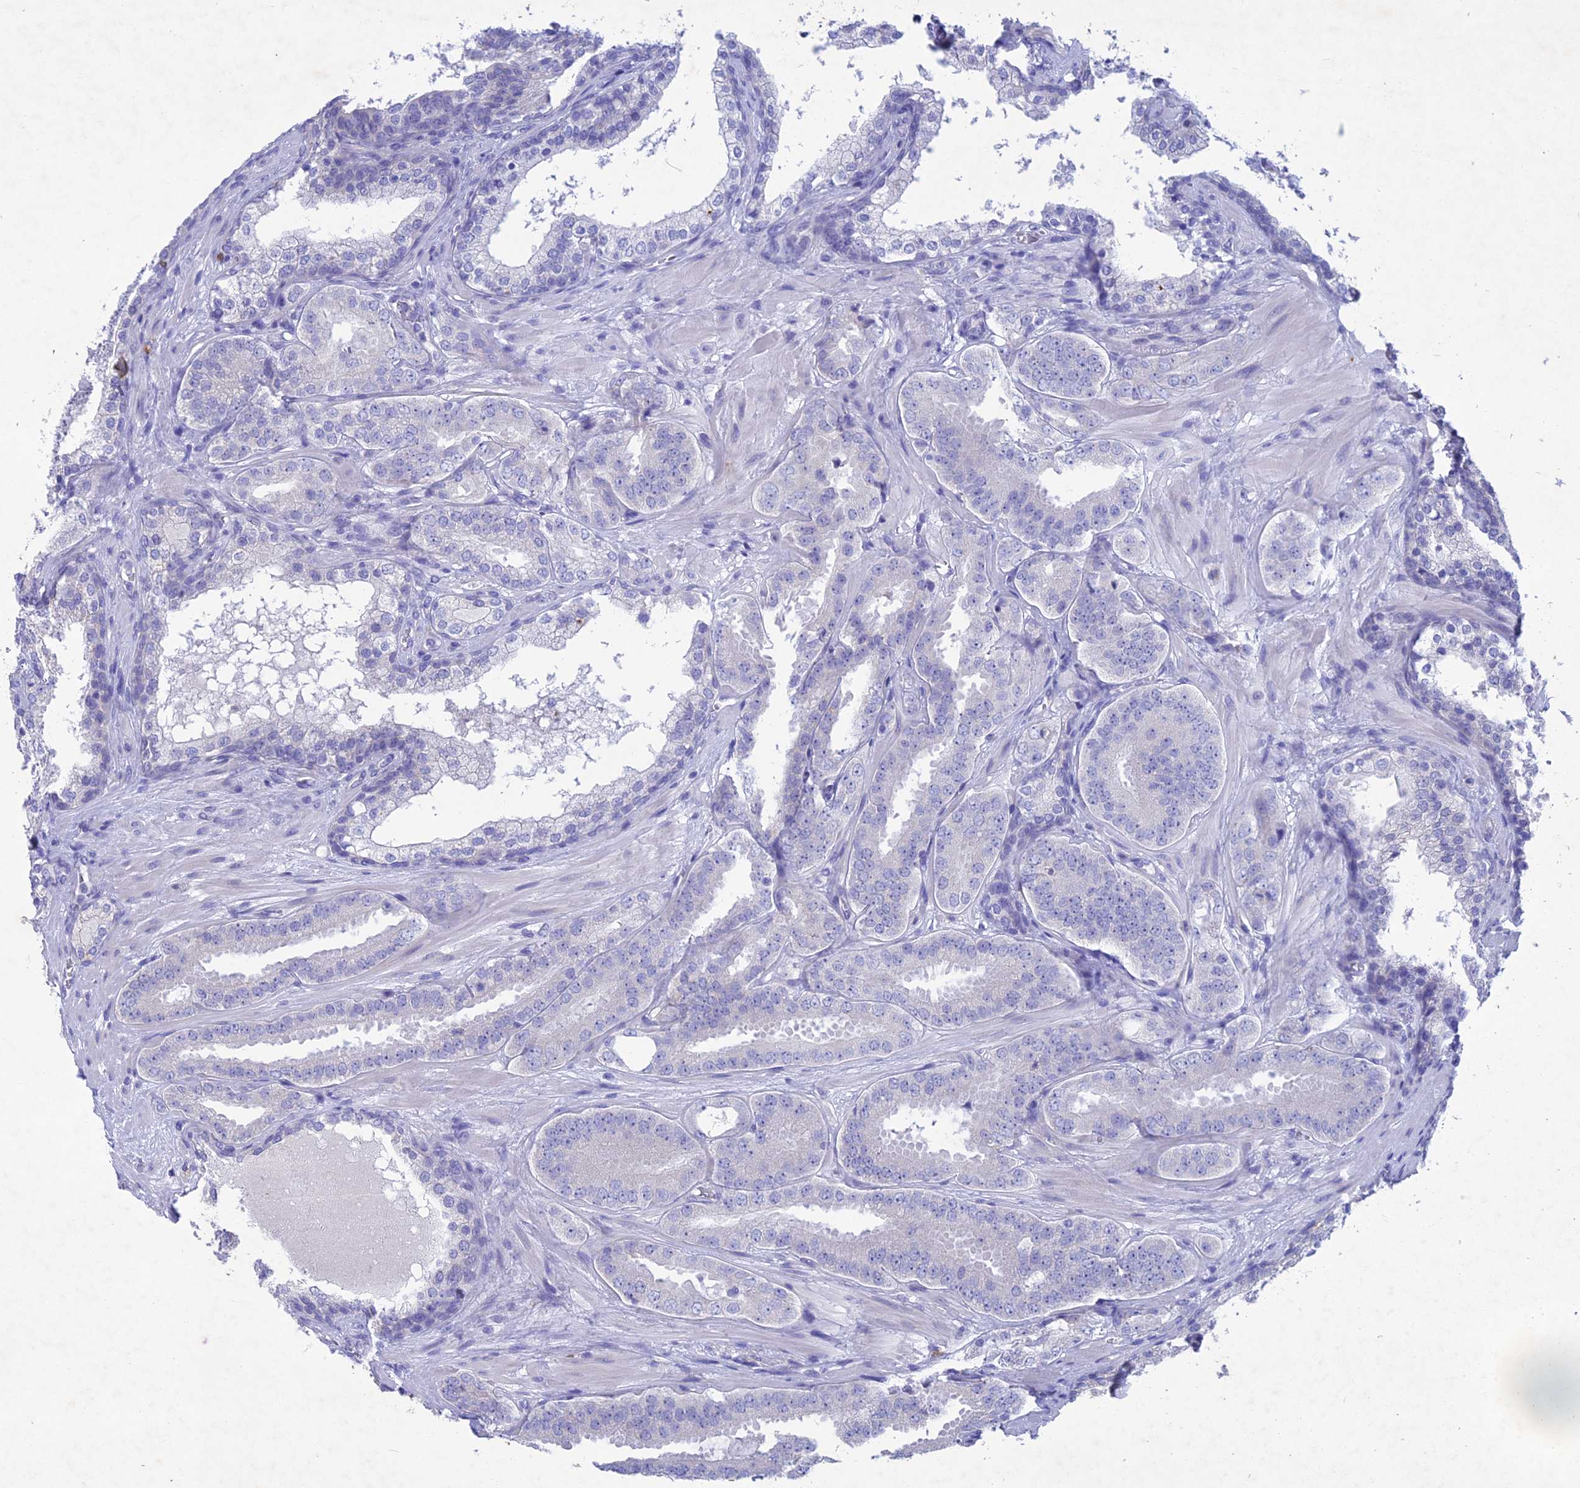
{"staining": {"intensity": "negative", "quantity": "none", "location": "none"}, "tissue": "prostate cancer", "cell_type": "Tumor cells", "image_type": "cancer", "snomed": [{"axis": "morphology", "description": "Adenocarcinoma, High grade"}, {"axis": "topography", "description": "Prostate"}], "caption": "Human adenocarcinoma (high-grade) (prostate) stained for a protein using immunohistochemistry exhibits no staining in tumor cells.", "gene": "BTBD19", "patient": {"sex": "male", "age": 63}}